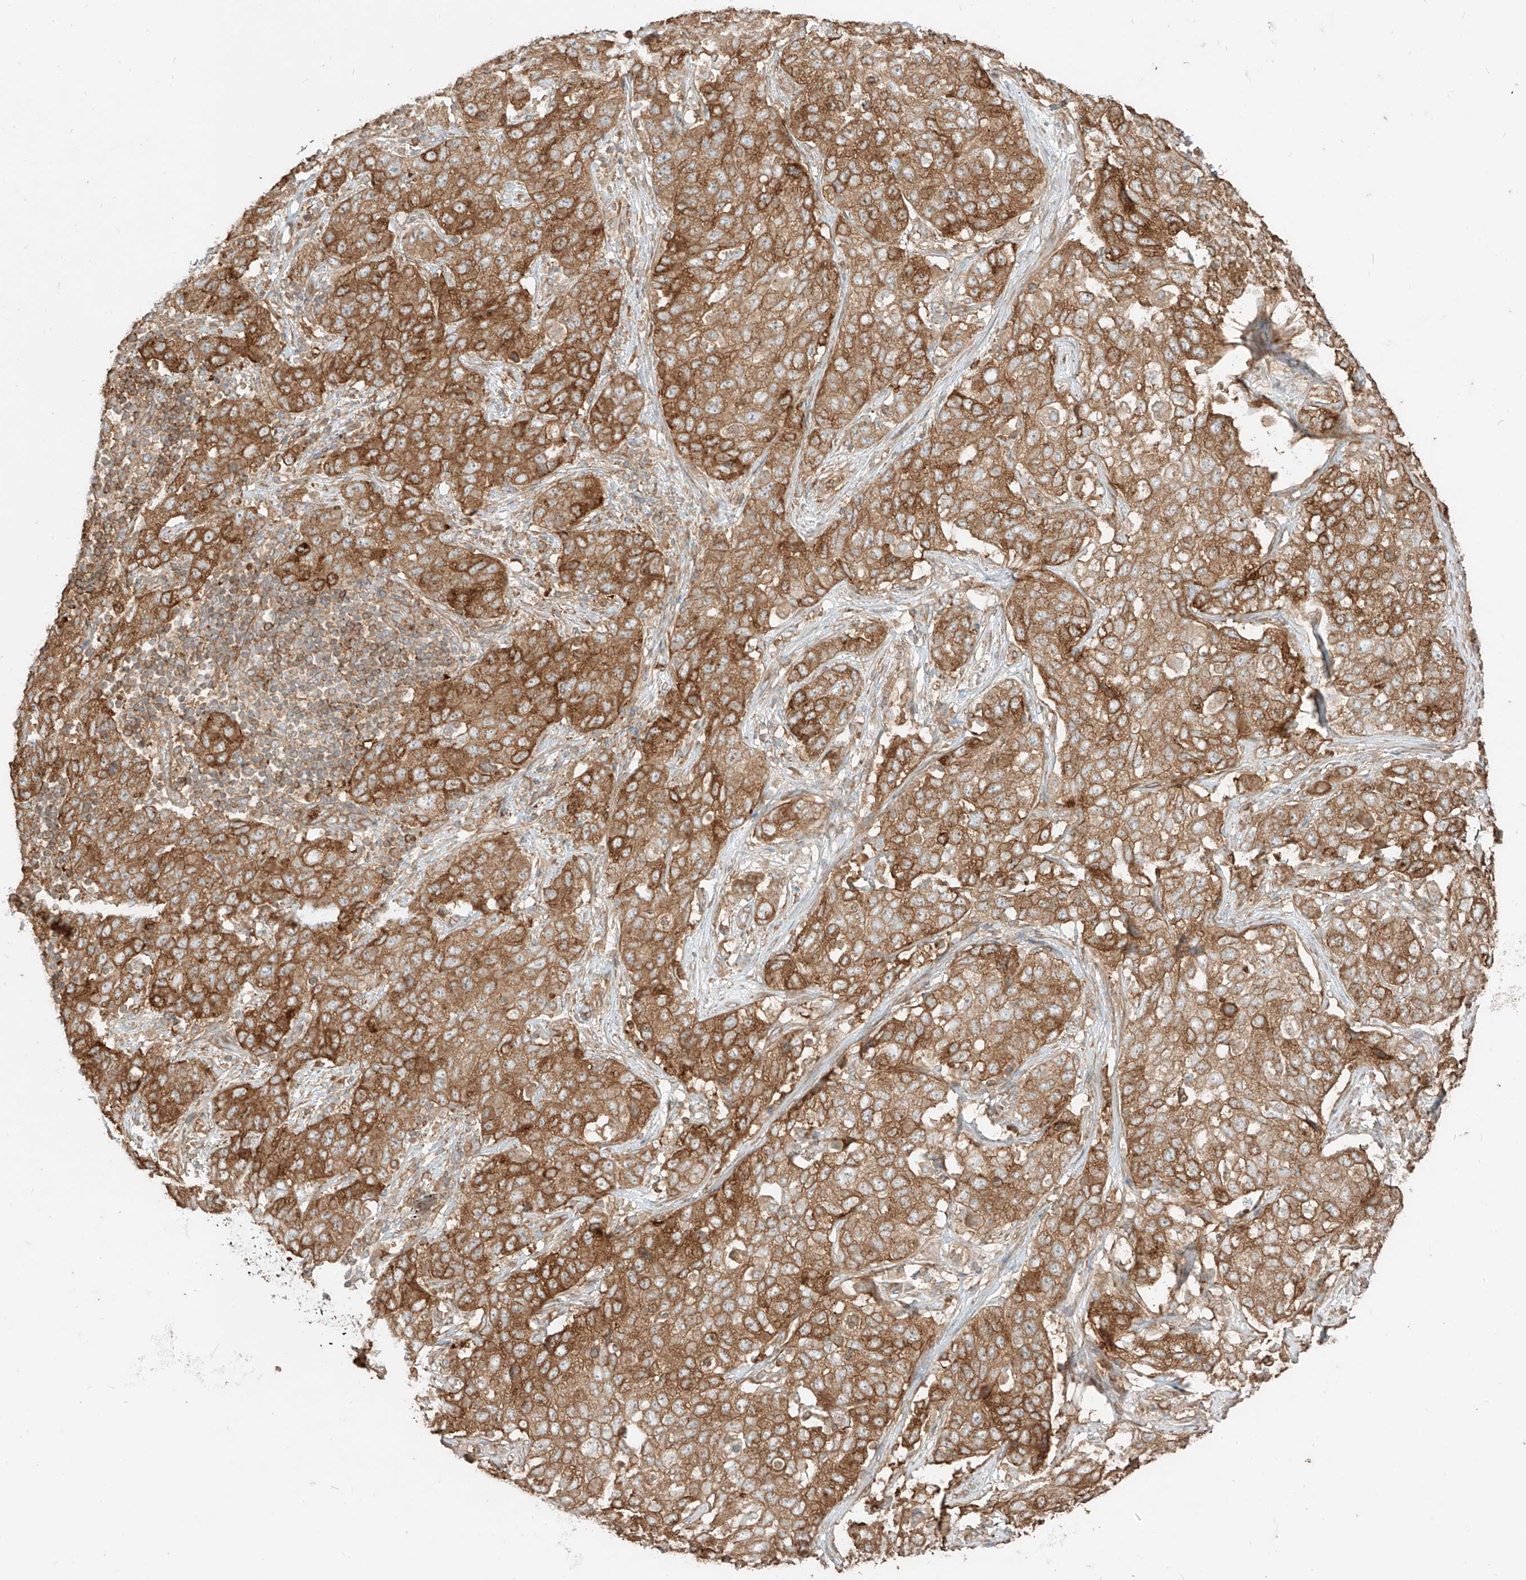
{"staining": {"intensity": "strong", "quantity": ">75%", "location": "cytoplasmic/membranous"}, "tissue": "stomach cancer", "cell_type": "Tumor cells", "image_type": "cancer", "snomed": [{"axis": "morphology", "description": "Normal tissue, NOS"}, {"axis": "morphology", "description": "Adenocarcinoma, NOS"}, {"axis": "topography", "description": "Lymph node"}, {"axis": "topography", "description": "Stomach"}], "caption": "Protein staining of adenocarcinoma (stomach) tissue displays strong cytoplasmic/membranous staining in approximately >75% of tumor cells. (DAB (3,3'-diaminobenzidine) = brown stain, brightfield microscopy at high magnification).", "gene": "CCDC115", "patient": {"sex": "male", "age": 48}}